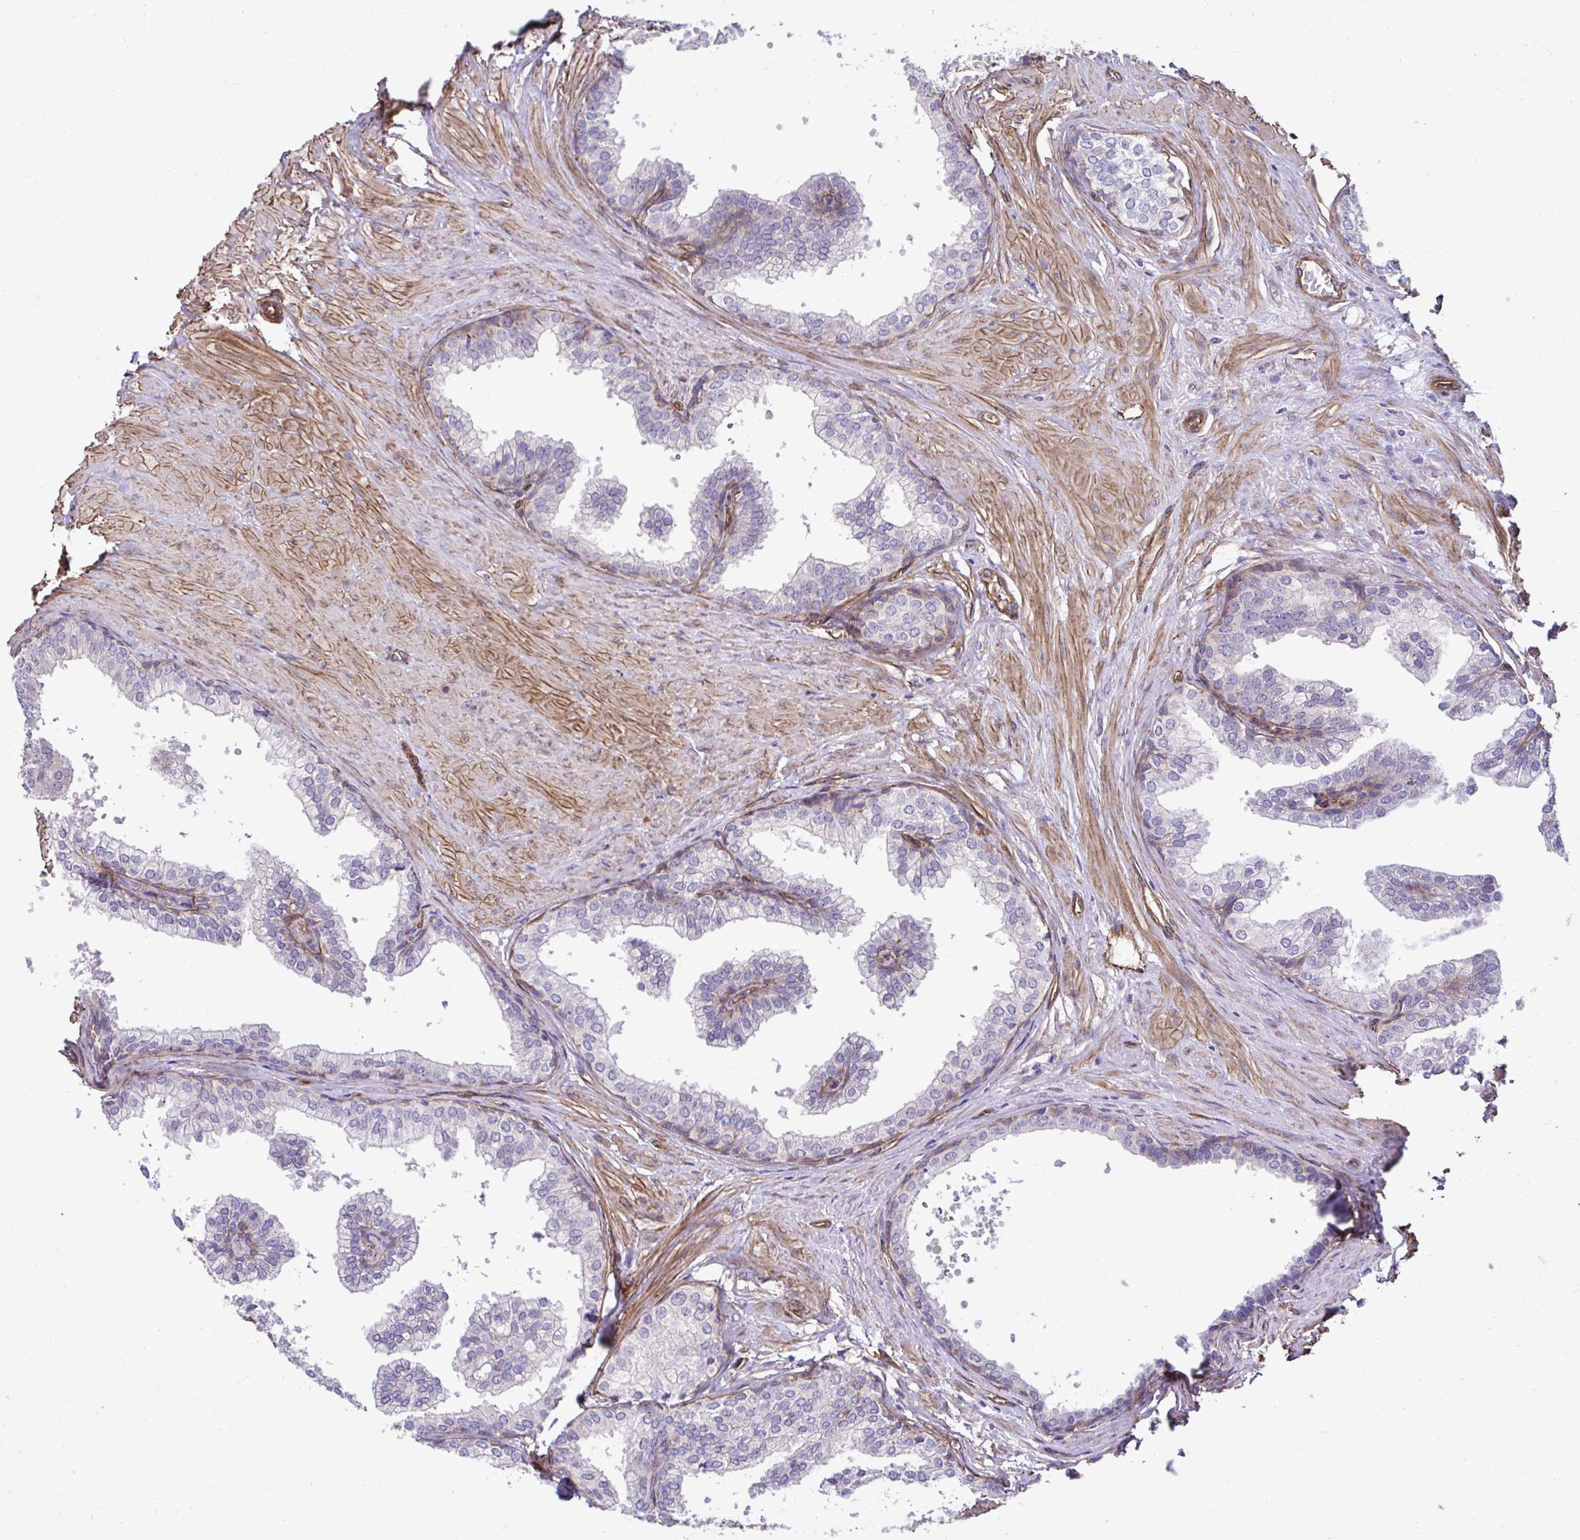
{"staining": {"intensity": "moderate", "quantity": "<25%", "location": "cytoplasmic/membranous"}, "tissue": "prostate", "cell_type": "Glandular cells", "image_type": "normal", "snomed": [{"axis": "morphology", "description": "Normal tissue, NOS"}, {"axis": "topography", "description": "Prostate"}, {"axis": "topography", "description": "Peripheral nerve tissue"}], "caption": "A high-resolution image shows immunohistochemistry staining of normal prostate, which reveals moderate cytoplasmic/membranous positivity in approximately <25% of glandular cells.", "gene": "TRIM52", "patient": {"sex": "male", "age": 55}}